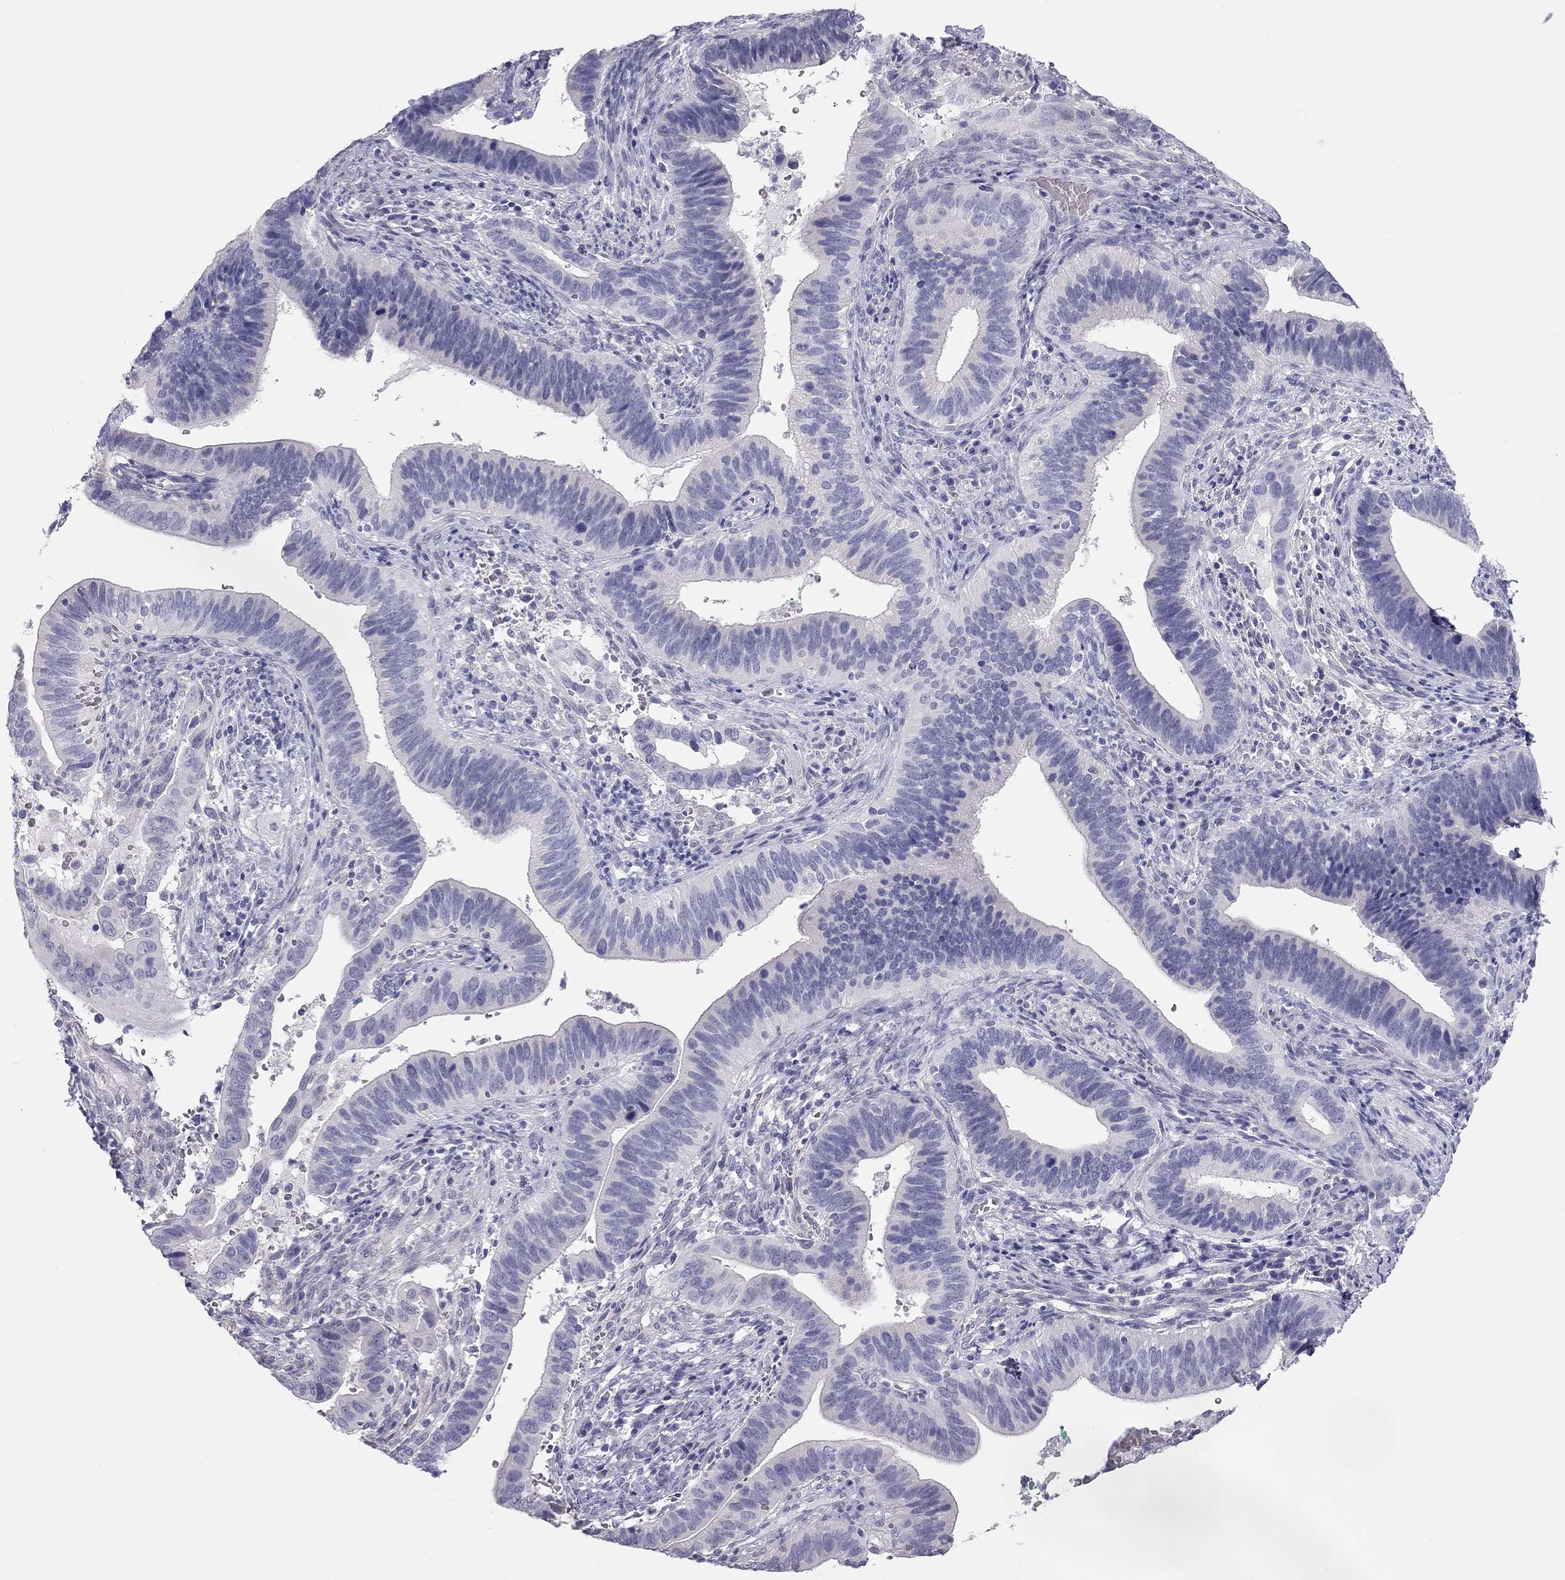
{"staining": {"intensity": "negative", "quantity": "none", "location": "none"}, "tissue": "cervical cancer", "cell_type": "Tumor cells", "image_type": "cancer", "snomed": [{"axis": "morphology", "description": "Adenocarcinoma, NOS"}, {"axis": "topography", "description": "Cervix"}], "caption": "Immunohistochemistry image of neoplastic tissue: cervical cancer (adenocarcinoma) stained with DAB (3,3'-diaminobenzidine) demonstrates no significant protein expression in tumor cells.", "gene": "SPATA12", "patient": {"sex": "female", "age": 42}}